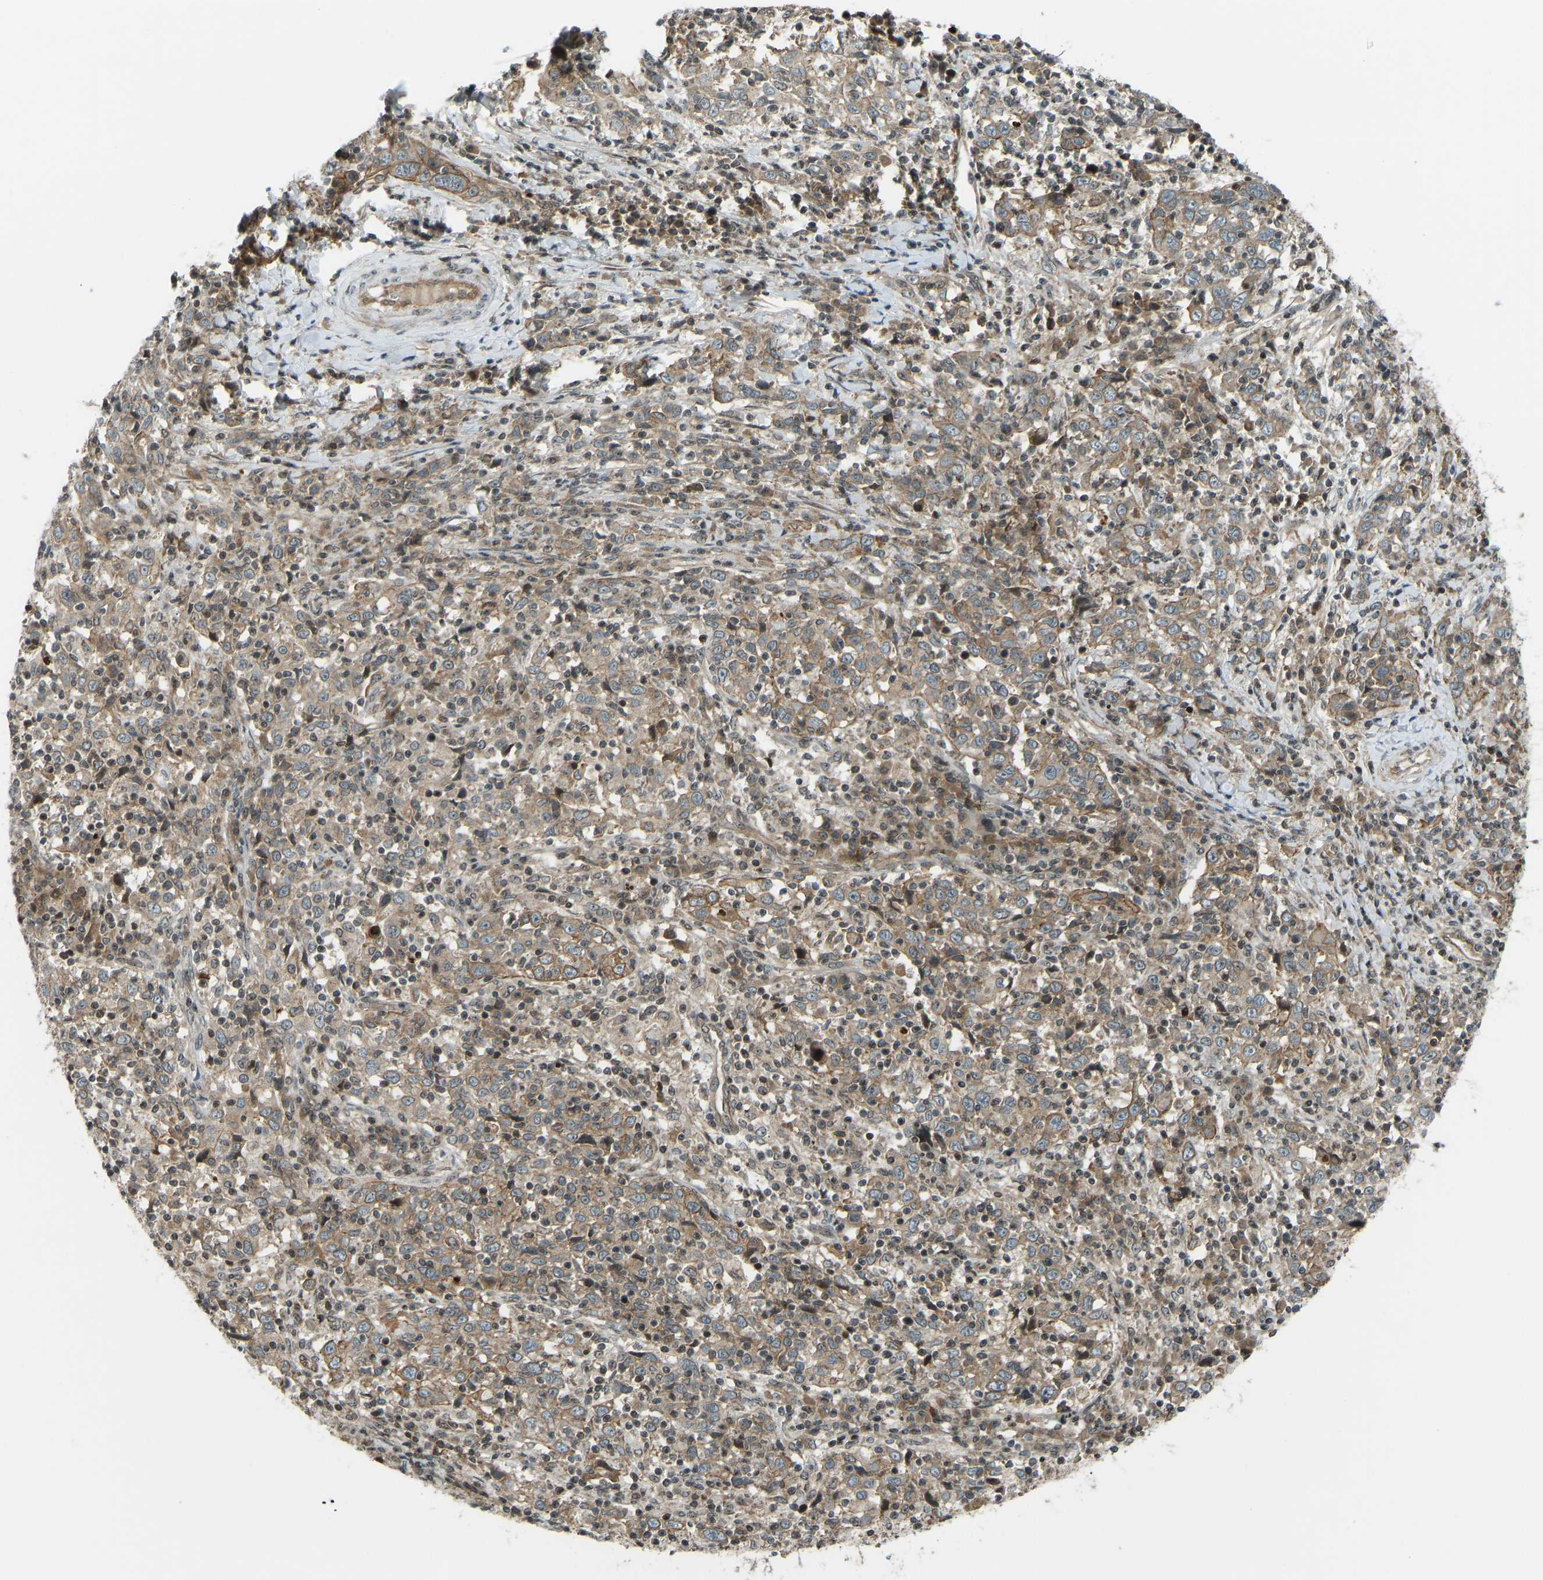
{"staining": {"intensity": "moderate", "quantity": ">75%", "location": "cytoplasmic/membranous"}, "tissue": "cervical cancer", "cell_type": "Tumor cells", "image_type": "cancer", "snomed": [{"axis": "morphology", "description": "Squamous cell carcinoma, NOS"}, {"axis": "topography", "description": "Cervix"}], "caption": "Brown immunohistochemical staining in cervical cancer exhibits moderate cytoplasmic/membranous expression in about >75% of tumor cells.", "gene": "SVOPL", "patient": {"sex": "female", "age": 46}}